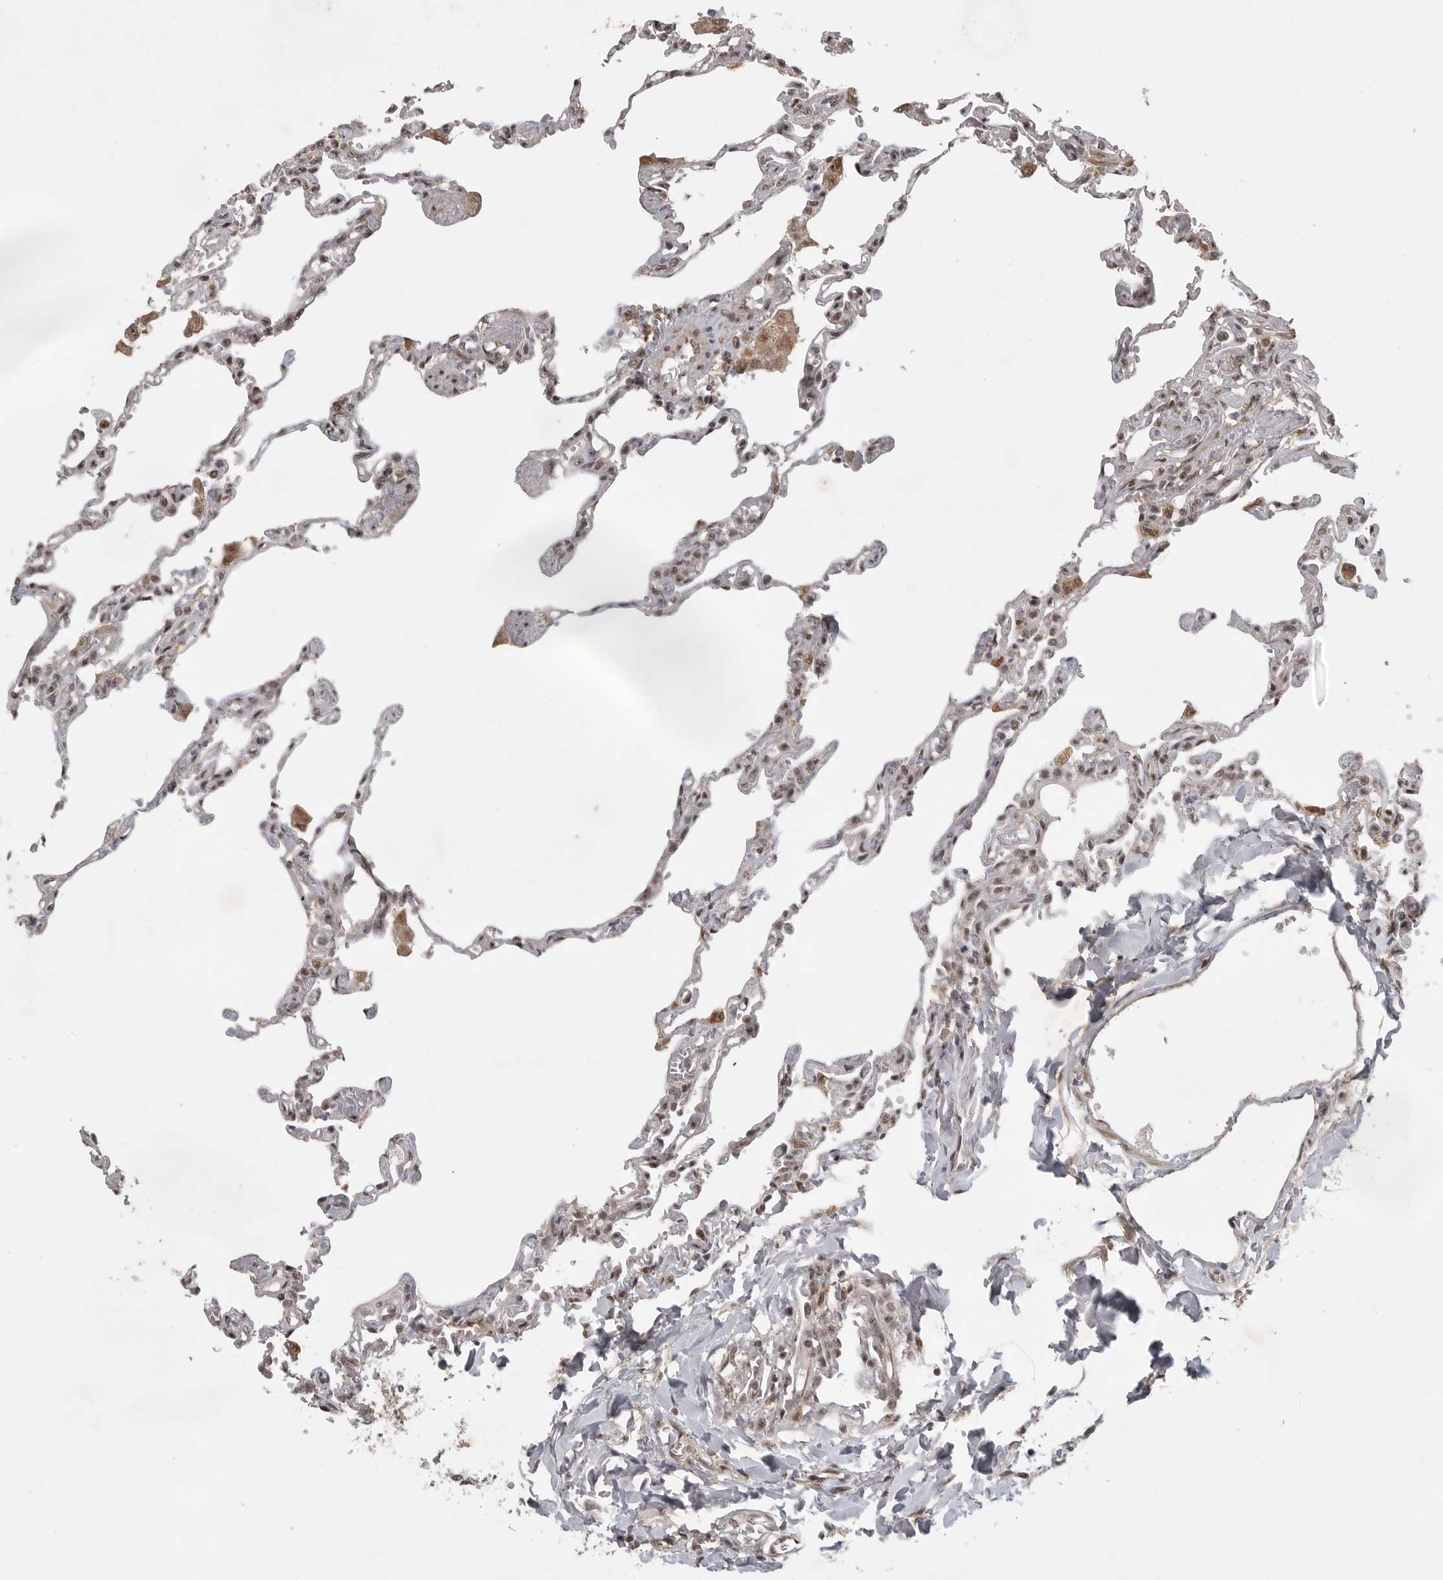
{"staining": {"intensity": "weak", "quantity": "25%-75%", "location": "nuclear"}, "tissue": "lung", "cell_type": "Alveolar cells", "image_type": "normal", "snomed": [{"axis": "morphology", "description": "Normal tissue, NOS"}, {"axis": "topography", "description": "Lung"}], "caption": "A low amount of weak nuclear expression is present in approximately 25%-75% of alveolar cells in normal lung. (IHC, brightfield microscopy, high magnification).", "gene": "POMP", "patient": {"sex": "male", "age": 21}}